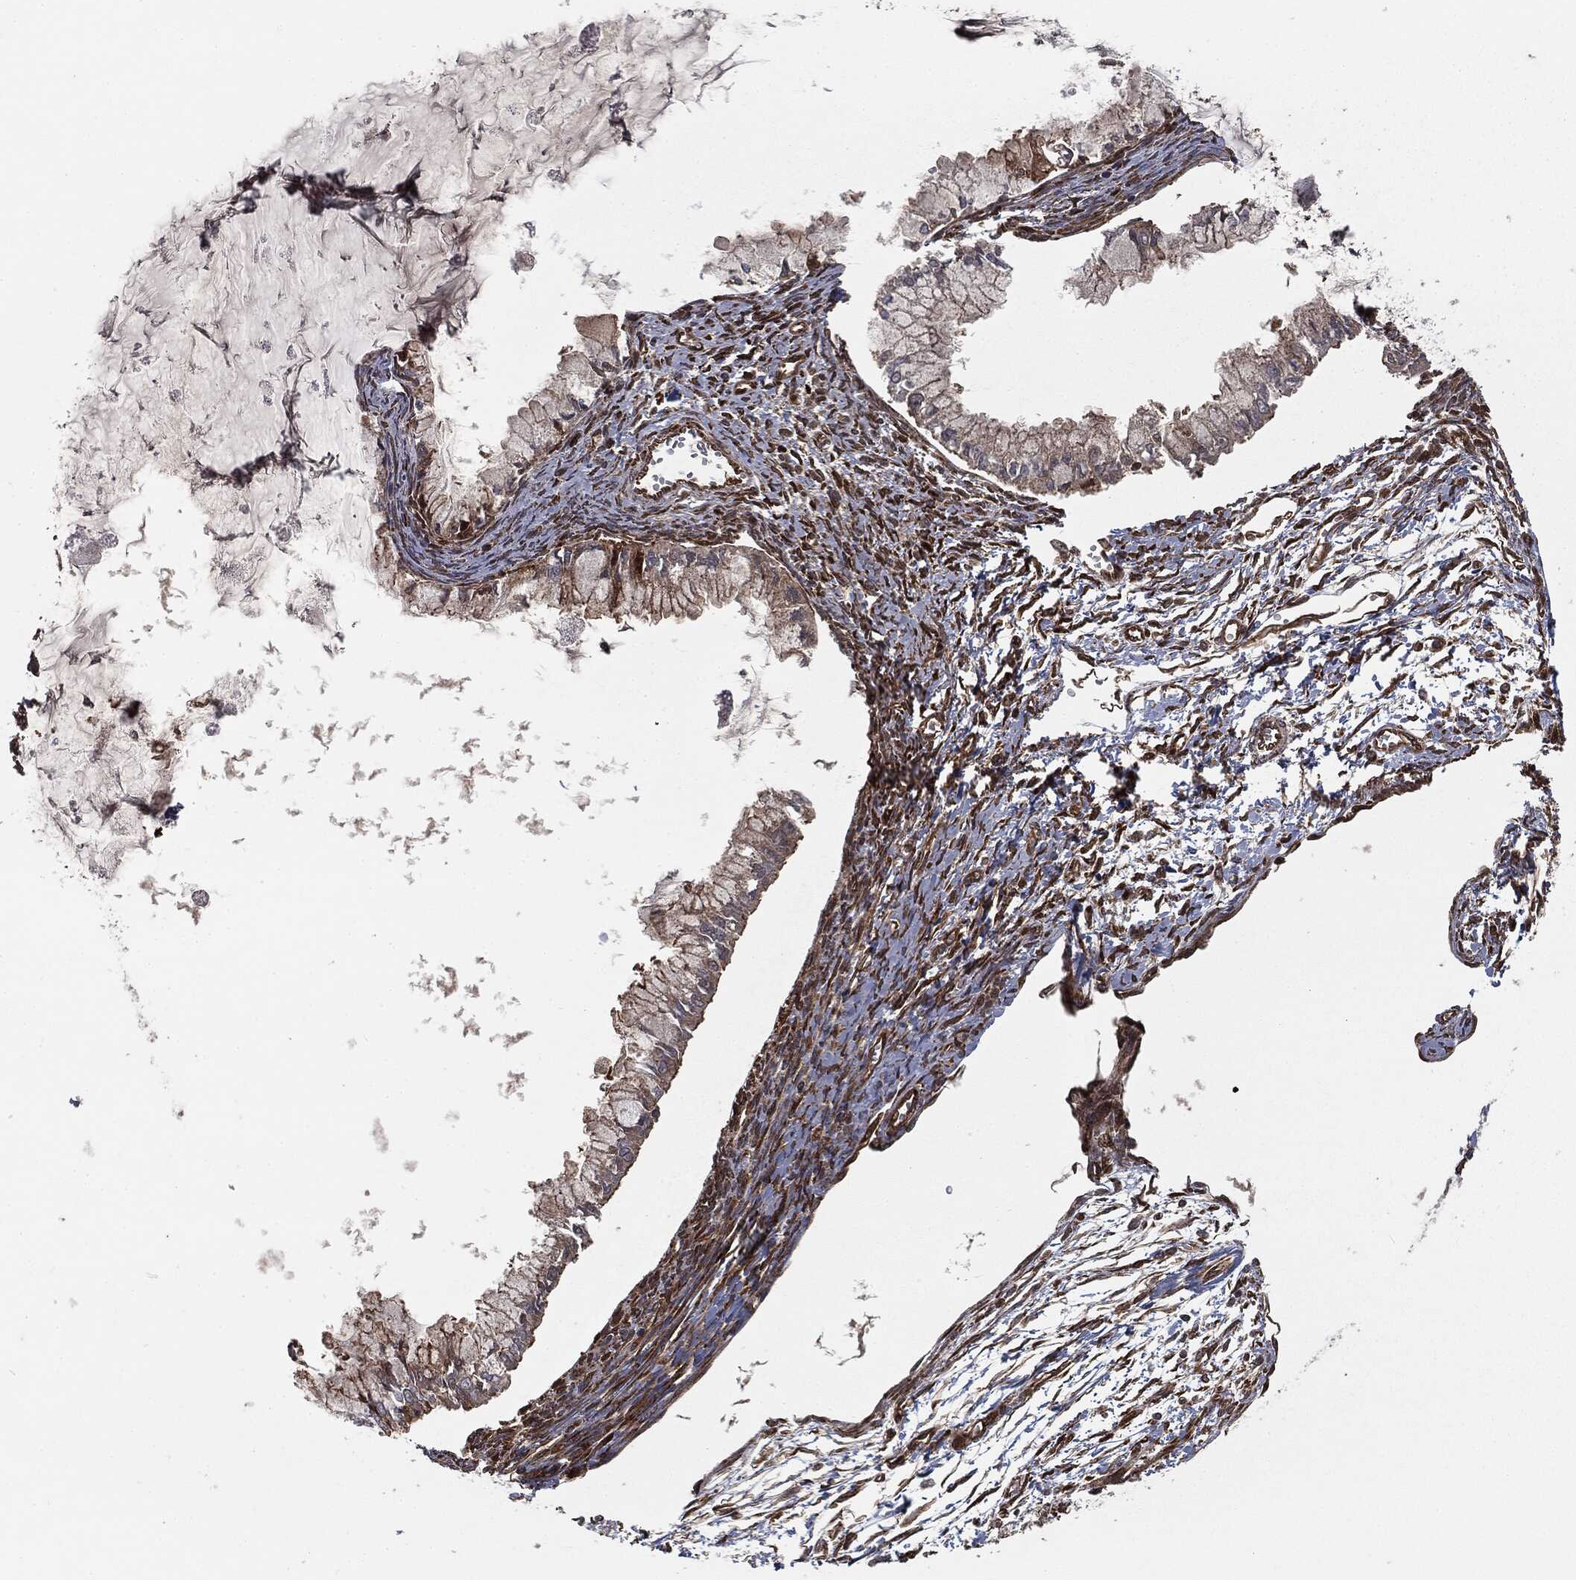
{"staining": {"intensity": "weak", "quantity": "25%-75%", "location": "cytoplasmic/membranous"}, "tissue": "ovarian cancer", "cell_type": "Tumor cells", "image_type": "cancer", "snomed": [{"axis": "morphology", "description": "Cystadenocarcinoma, mucinous, NOS"}, {"axis": "topography", "description": "Ovary"}], "caption": "High-magnification brightfield microscopy of ovarian cancer stained with DAB (brown) and counterstained with hematoxylin (blue). tumor cells exhibit weak cytoplasmic/membranous expression is present in approximately25%-75% of cells.", "gene": "RANBP9", "patient": {"sex": "female", "age": 34}}